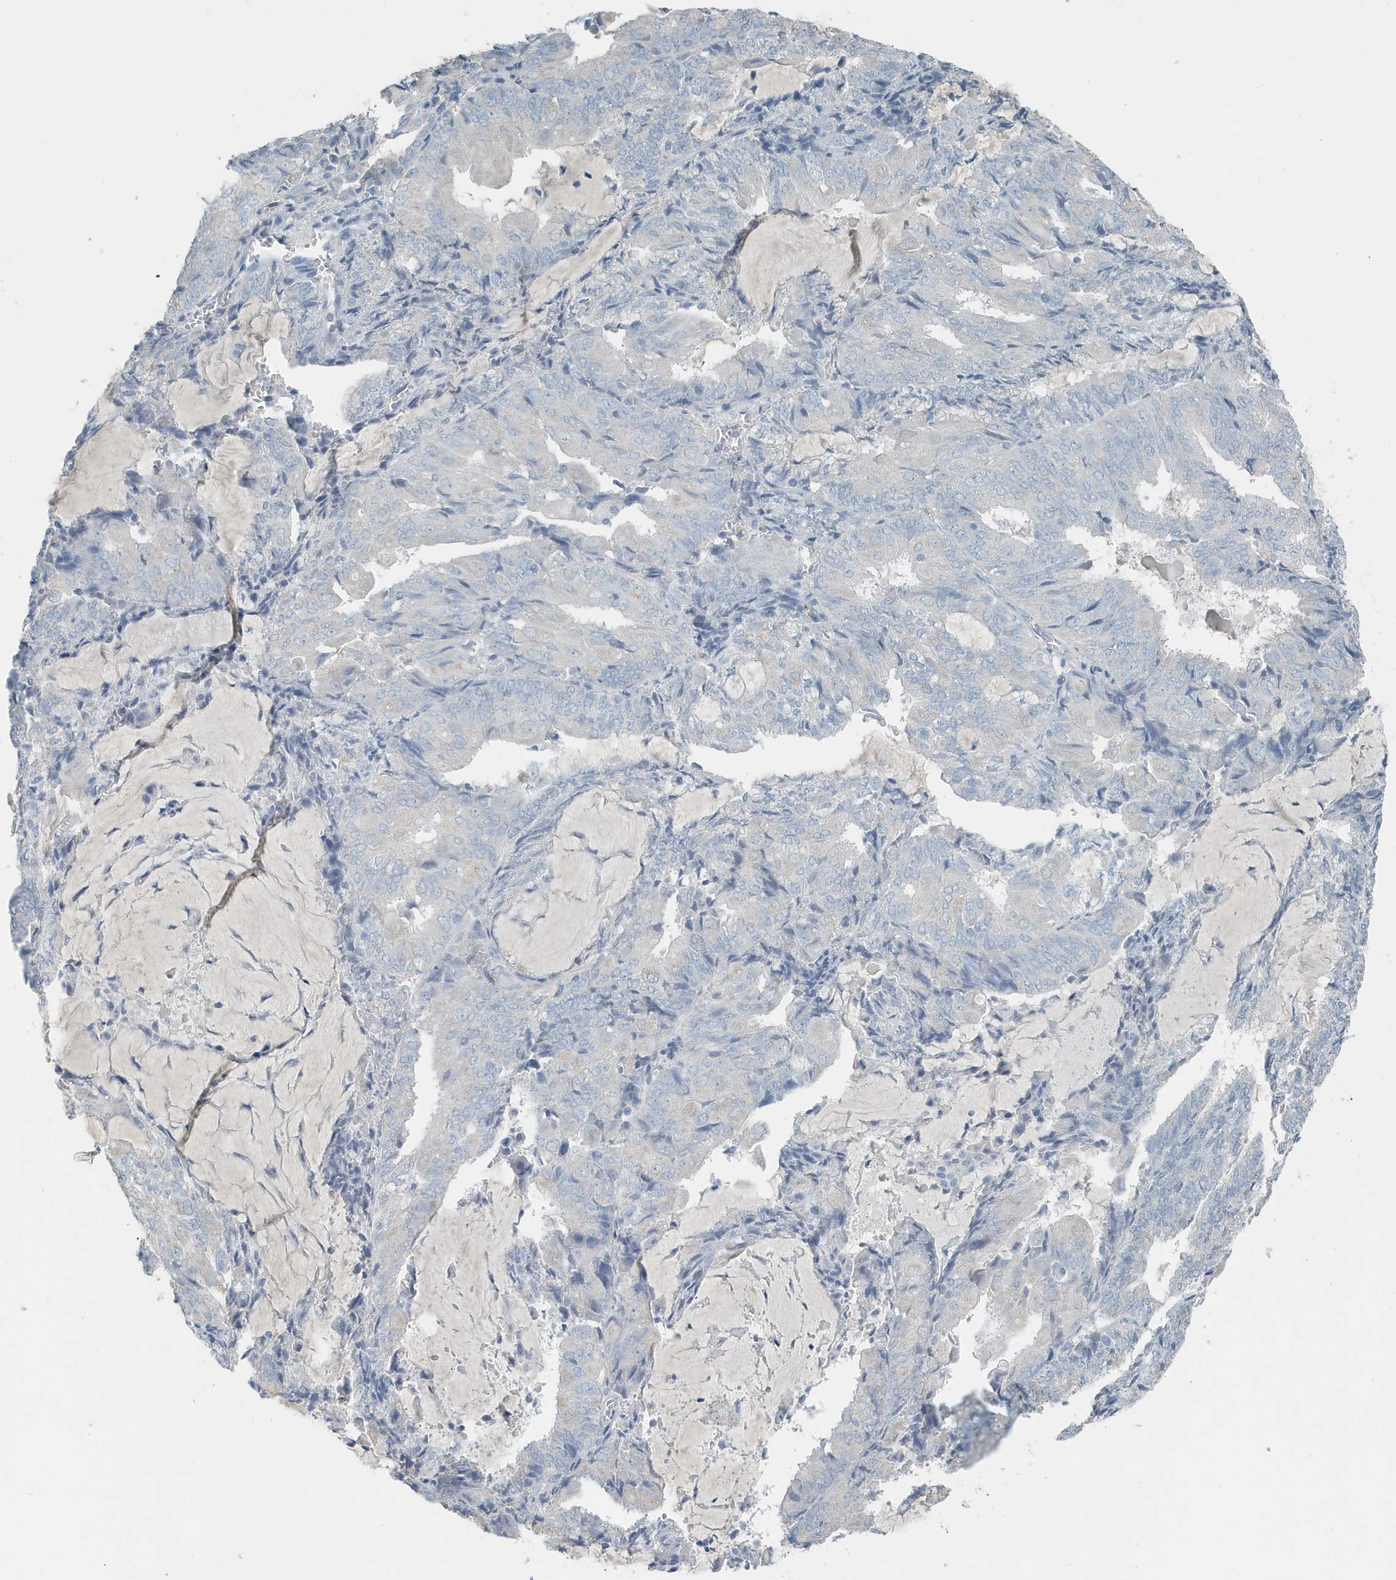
{"staining": {"intensity": "negative", "quantity": "none", "location": "none"}, "tissue": "endometrial cancer", "cell_type": "Tumor cells", "image_type": "cancer", "snomed": [{"axis": "morphology", "description": "Adenocarcinoma, NOS"}, {"axis": "topography", "description": "Endometrium"}], "caption": "Protein analysis of endometrial adenocarcinoma reveals no significant expression in tumor cells.", "gene": "UGT2B4", "patient": {"sex": "female", "age": 81}}